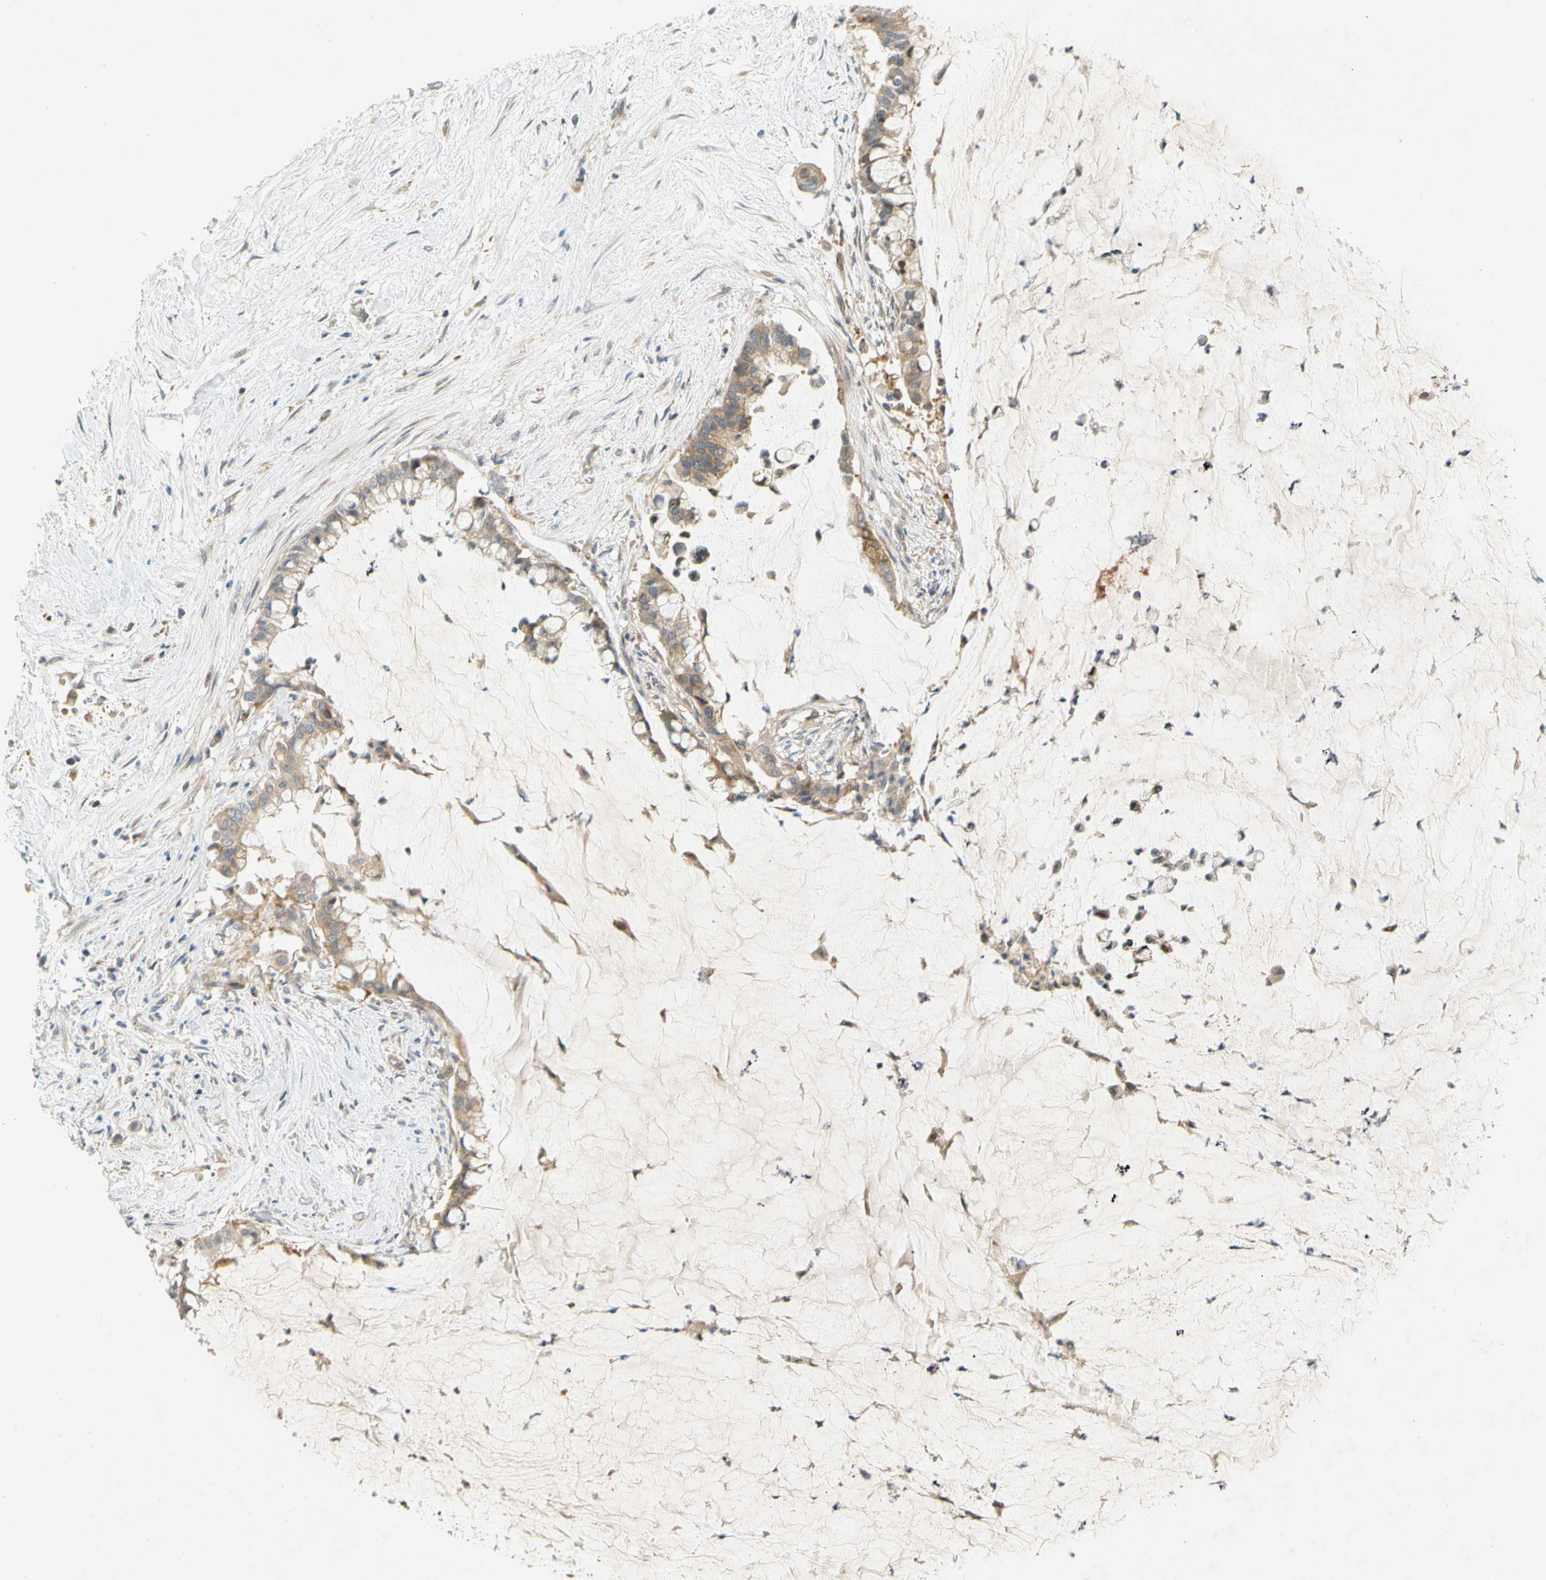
{"staining": {"intensity": "weak", "quantity": ">75%", "location": "cytoplasmic/membranous"}, "tissue": "pancreatic cancer", "cell_type": "Tumor cells", "image_type": "cancer", "snomed": [{"axis": "morphology", "description": "Adenocarcinoma, NOS"}, {"axis": "topography", "description": "Pancreas"}], "caption": "High-magnification brightfield microscopy of pancreatic cancer stained with DAB (brown) and counterstained with hematoxylin (blue). tumor cells exhibit weak cytoplasmic/membranous positivity is seen in approximately>75% of cells.", "gene": "GATD1", "patient": {"sex": "male", "age": 41}}